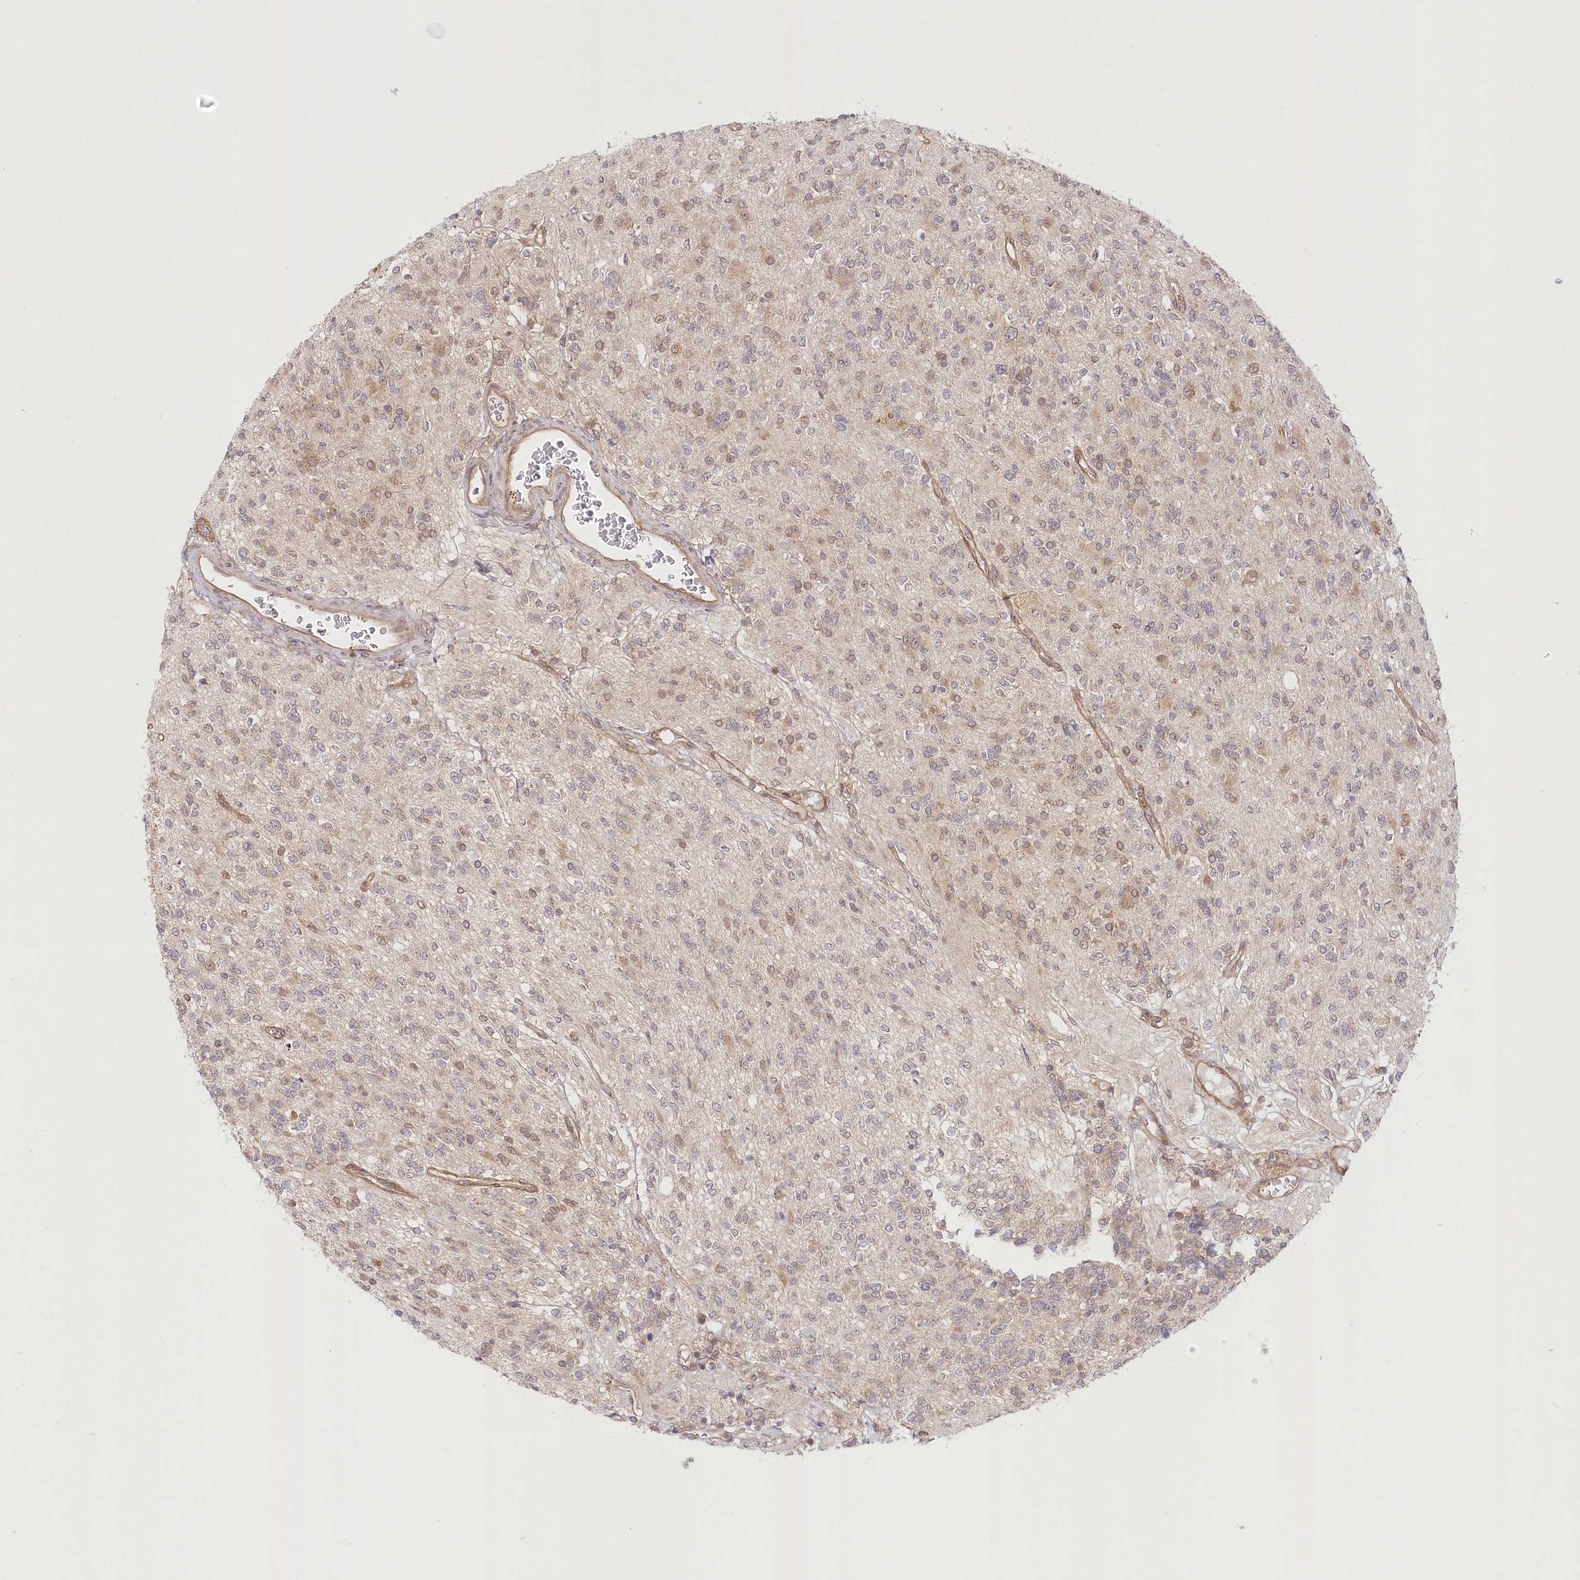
{"staining": {"intensity": "weak", "quantity": "<25%", "location": "cytoplasmic/membranous"}, "tissue": "glioma", "cell_type": "Tumor cells", "image_type": "cancer", "snomed": [{"axis": "morphology", "description": "Glioma, malignant, High grade"}, {"axis": "topography", "description": "Brain"}], "caption": "This is an immunohistochemistry micrograph of human glioma. There is no staining in tumor cells.", "gene": "CEP70", "patient": {"sex": "male", "age": 34}}